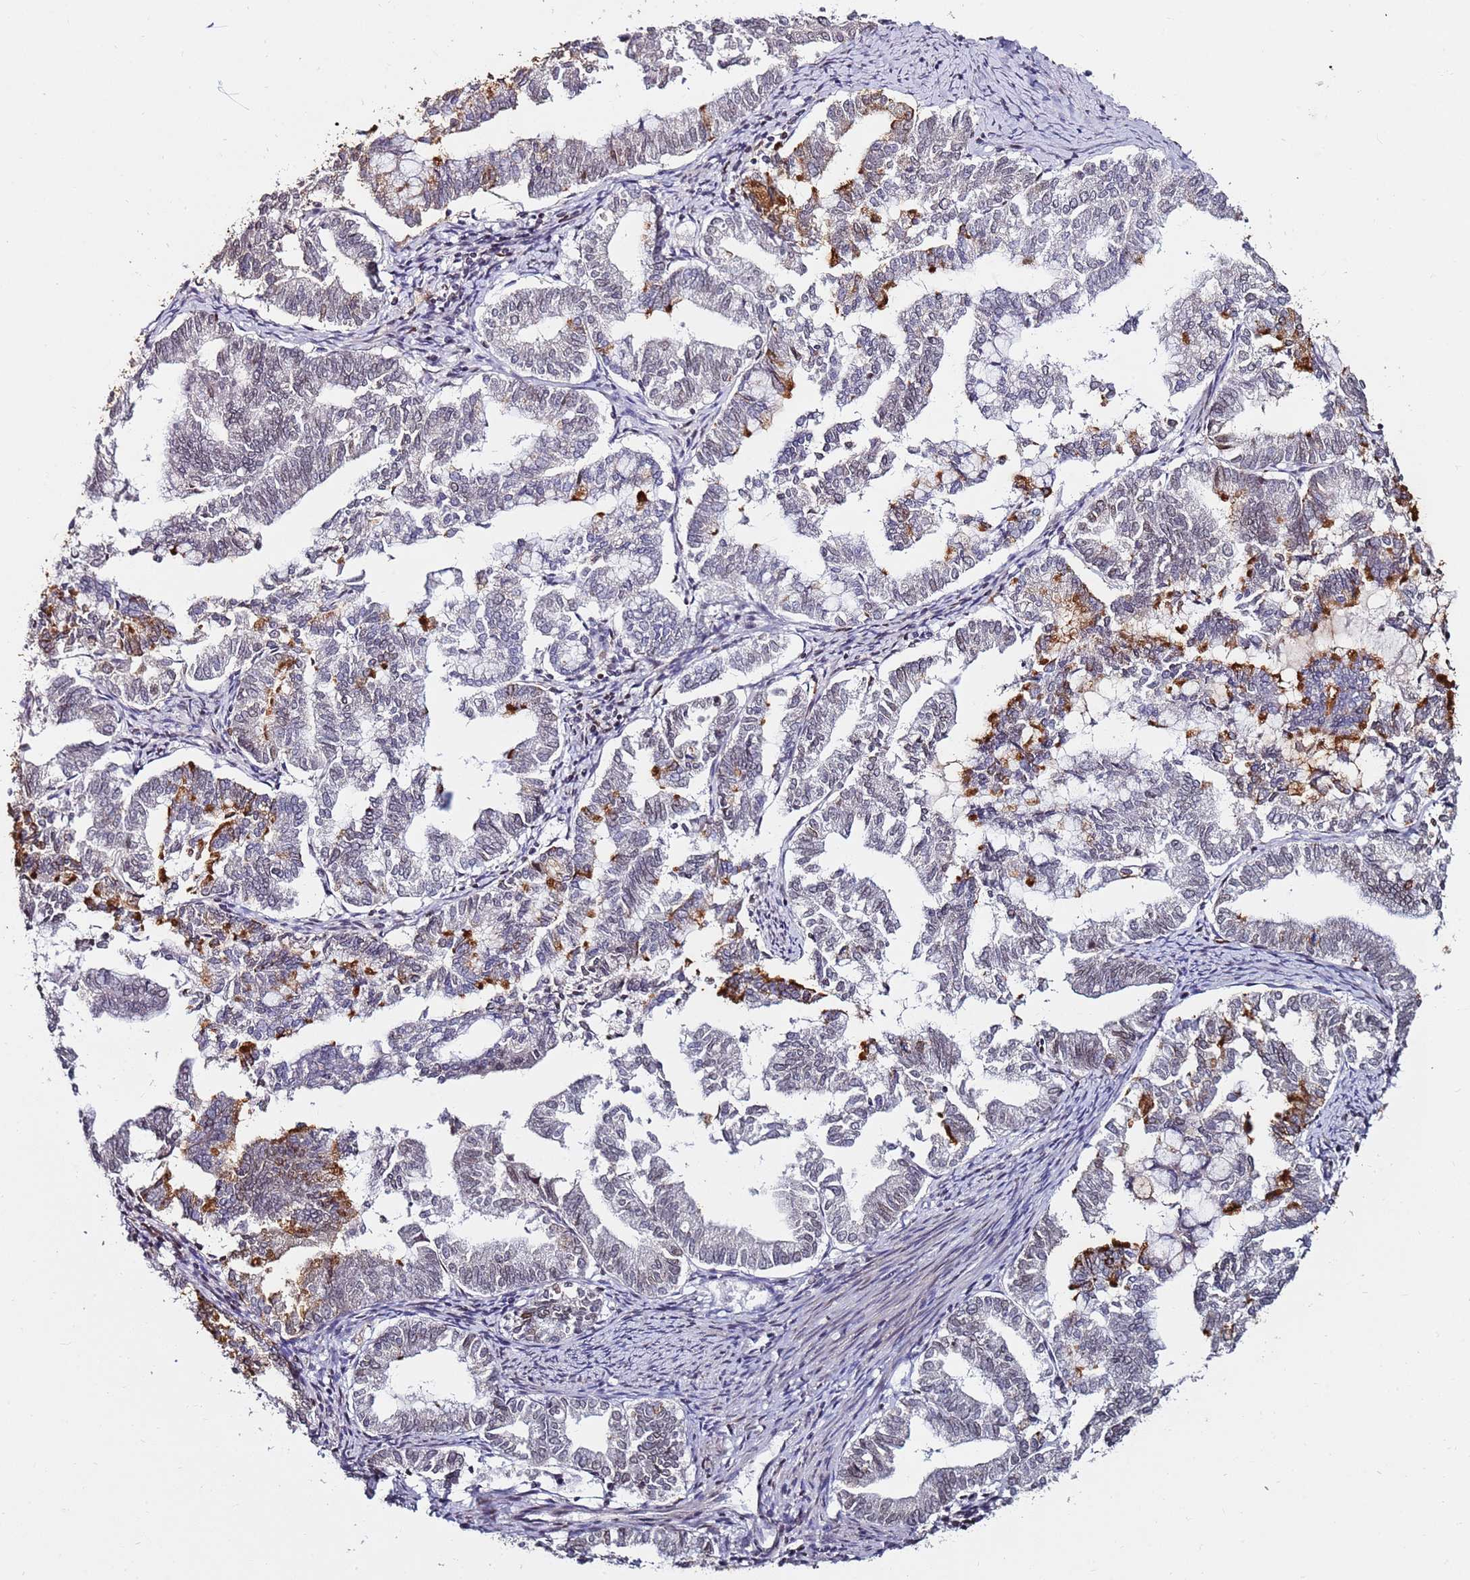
{"staining": {"intensity": "strong", "quantity": "<25%", "location": "cytoplasmic/membranous"}, "tissue": "endometrial cancer", "cell_type": "Tumor cells", "image_type": "cancer", "snomed": [{"axis": "morphology", "description": "Adenocarcinoma, NOS"}, {"axis": "topography", "description": "Endometrium"}], "caption": "Protein staining displays strong cytoplasmic/membranous expression in approximately <25% of tumor cells in endometrial cancer.", "gene": "DUSP28", "patient": {"sex": "female", "age": 79}}